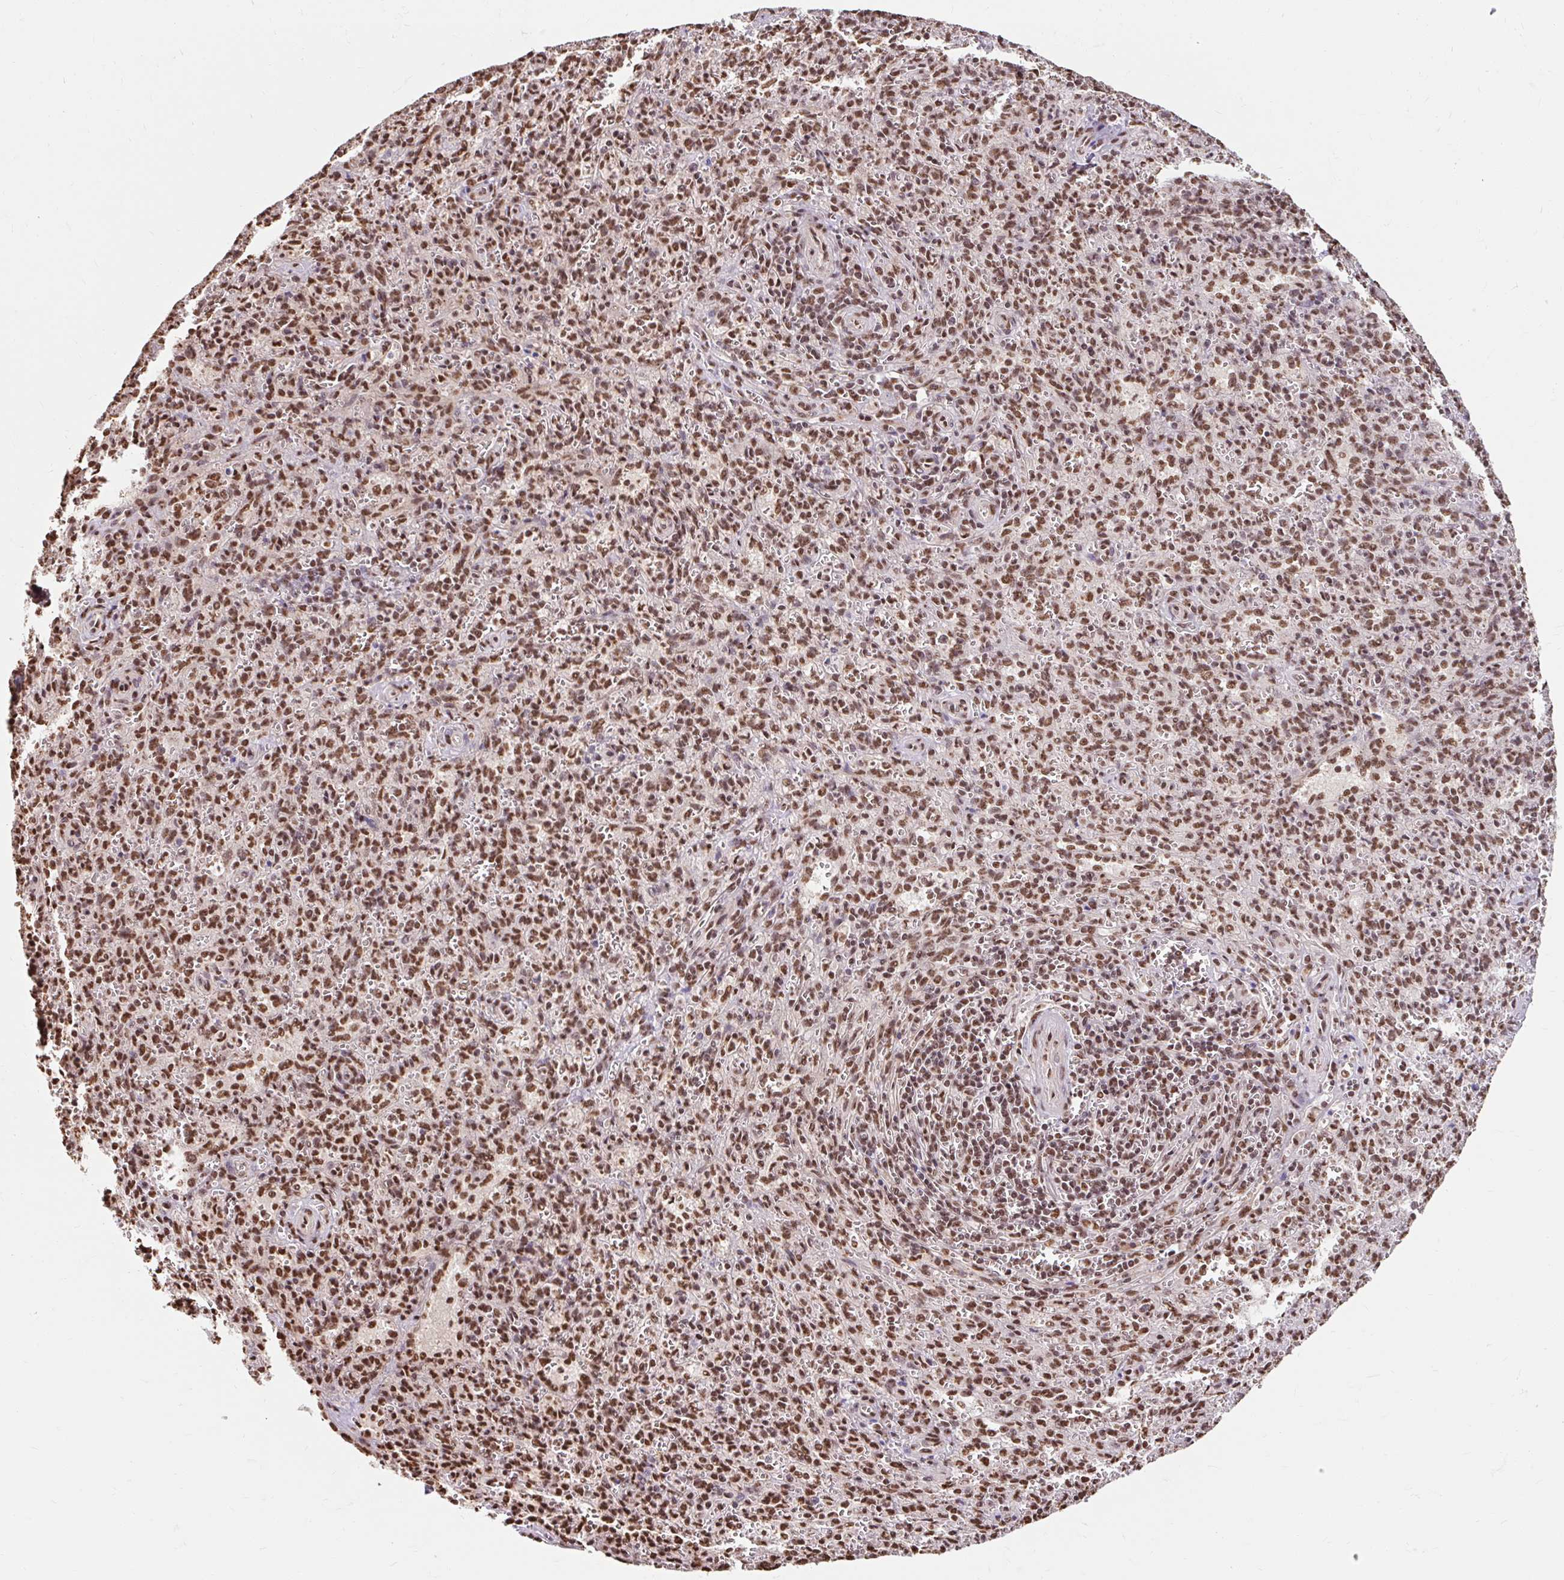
{"staining": {"intensity": "strong", "quantity": ">75%", "location": "nuclear"}, "tissue": "spleen", "cell_type": "Cells in red pulp", "image_type": "normal", "snomed": [{"axis": "morphology", "description": "Normal tissue, NOS"}, {"axis": "topography", "description": "Spleen"}], "caption": "Spleen stained for a protein reveals strong nuclear positivity in cells in red pulp. (brown staining indicates protein expression, while blue staining denotes nuclei).", "gene": "BICRA", "patient": {"sex": "female", "age": 26}}